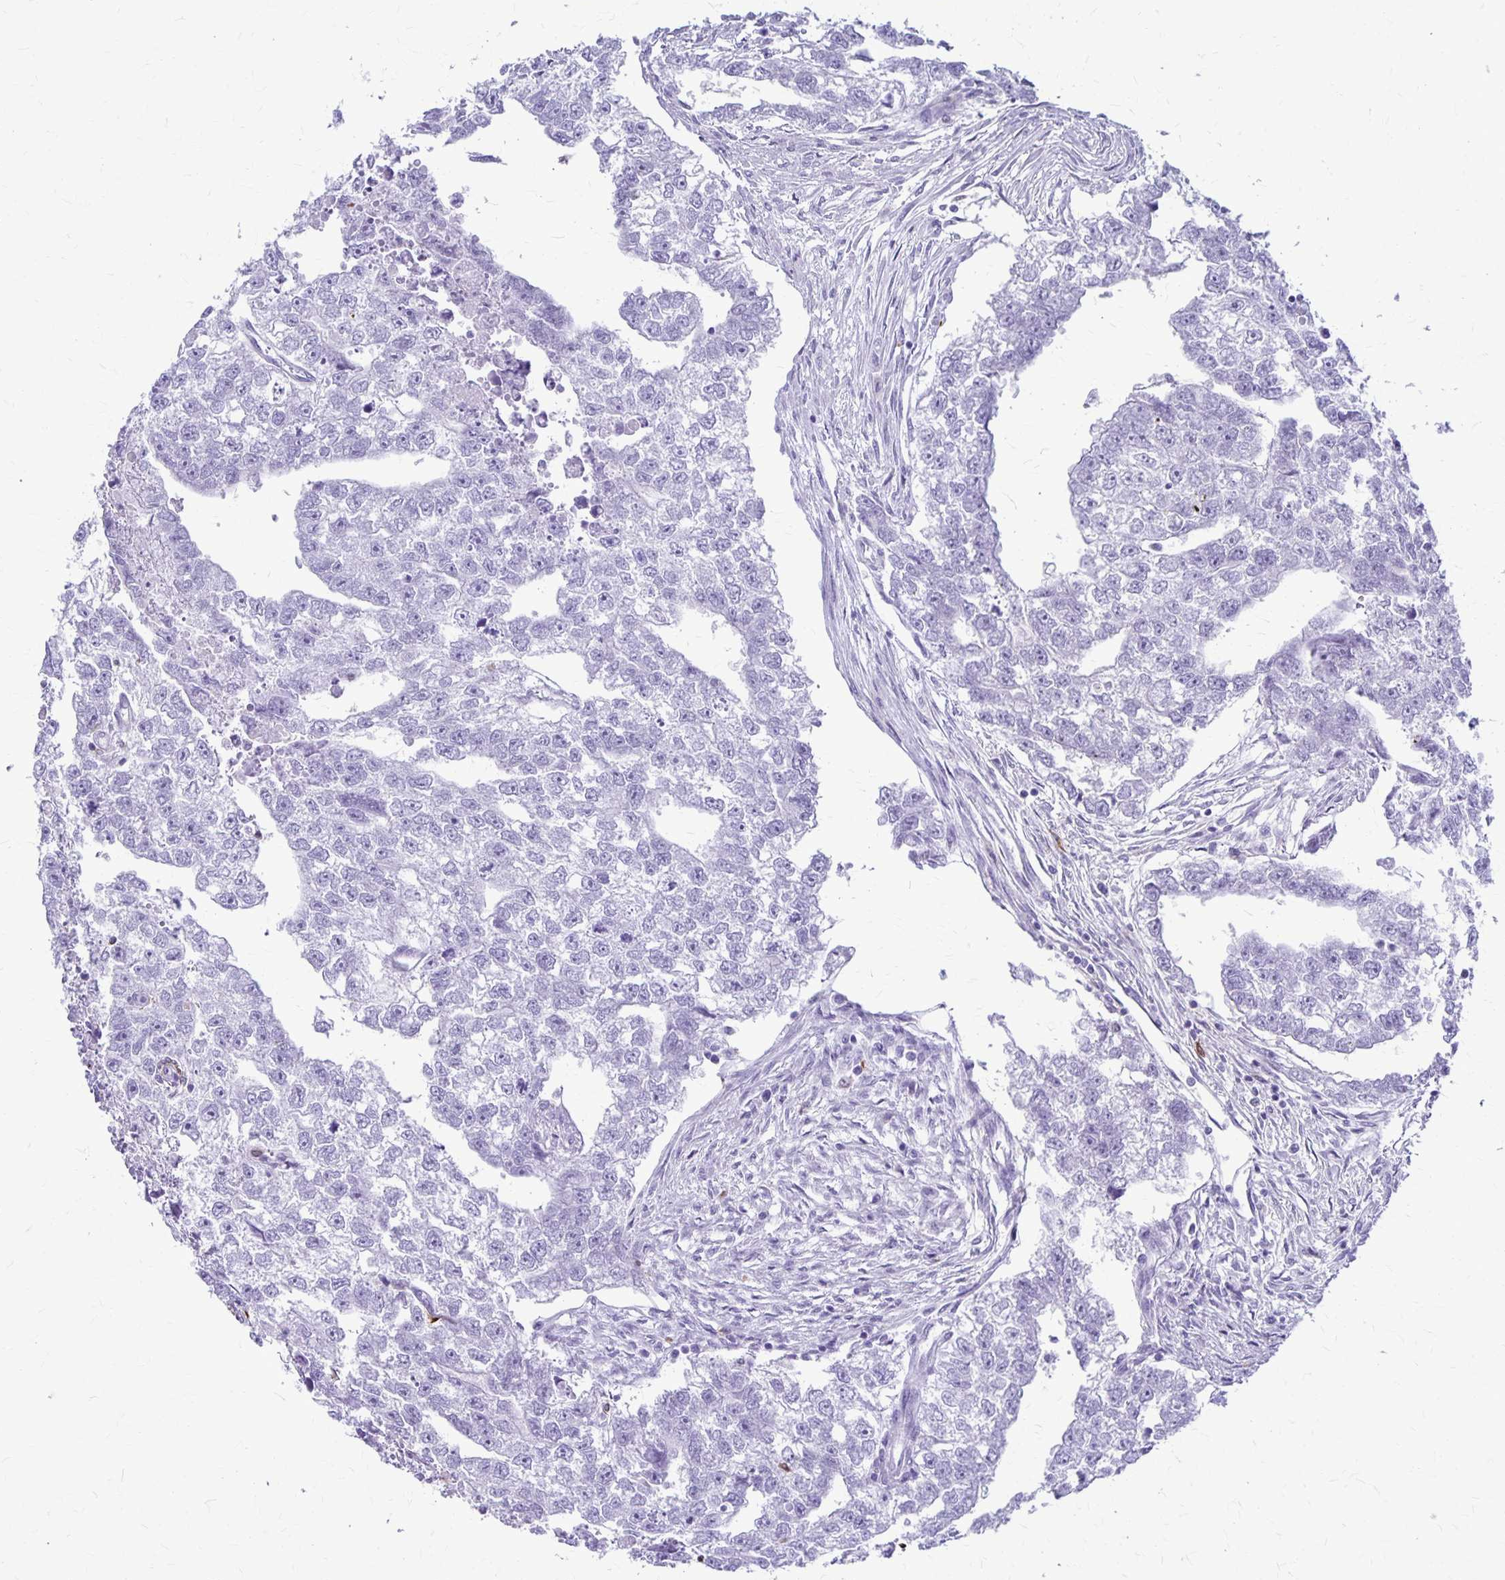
{"staining": {"intensity": "negative", "quantity": "none", "location": "none"}, "tissue": "testis cancer", "cell_type": "Tumor cells", "image_type": "cancer", "snomed": [{"axis": "morphology", "description": "Carcinoma, Embryonal, NOS"}, {"axis": "morphology", "description": "Teratoma, malignant, NOS"}, {"axis": "topography", "description": "Testis"}], "caption": "Human testis teratoma (malignant) stained for a protein using immunohistochemistry exhibits no expression in tumor cells.", "gene": "RTN1", "patient": {"sex": "male", "age": 44}}